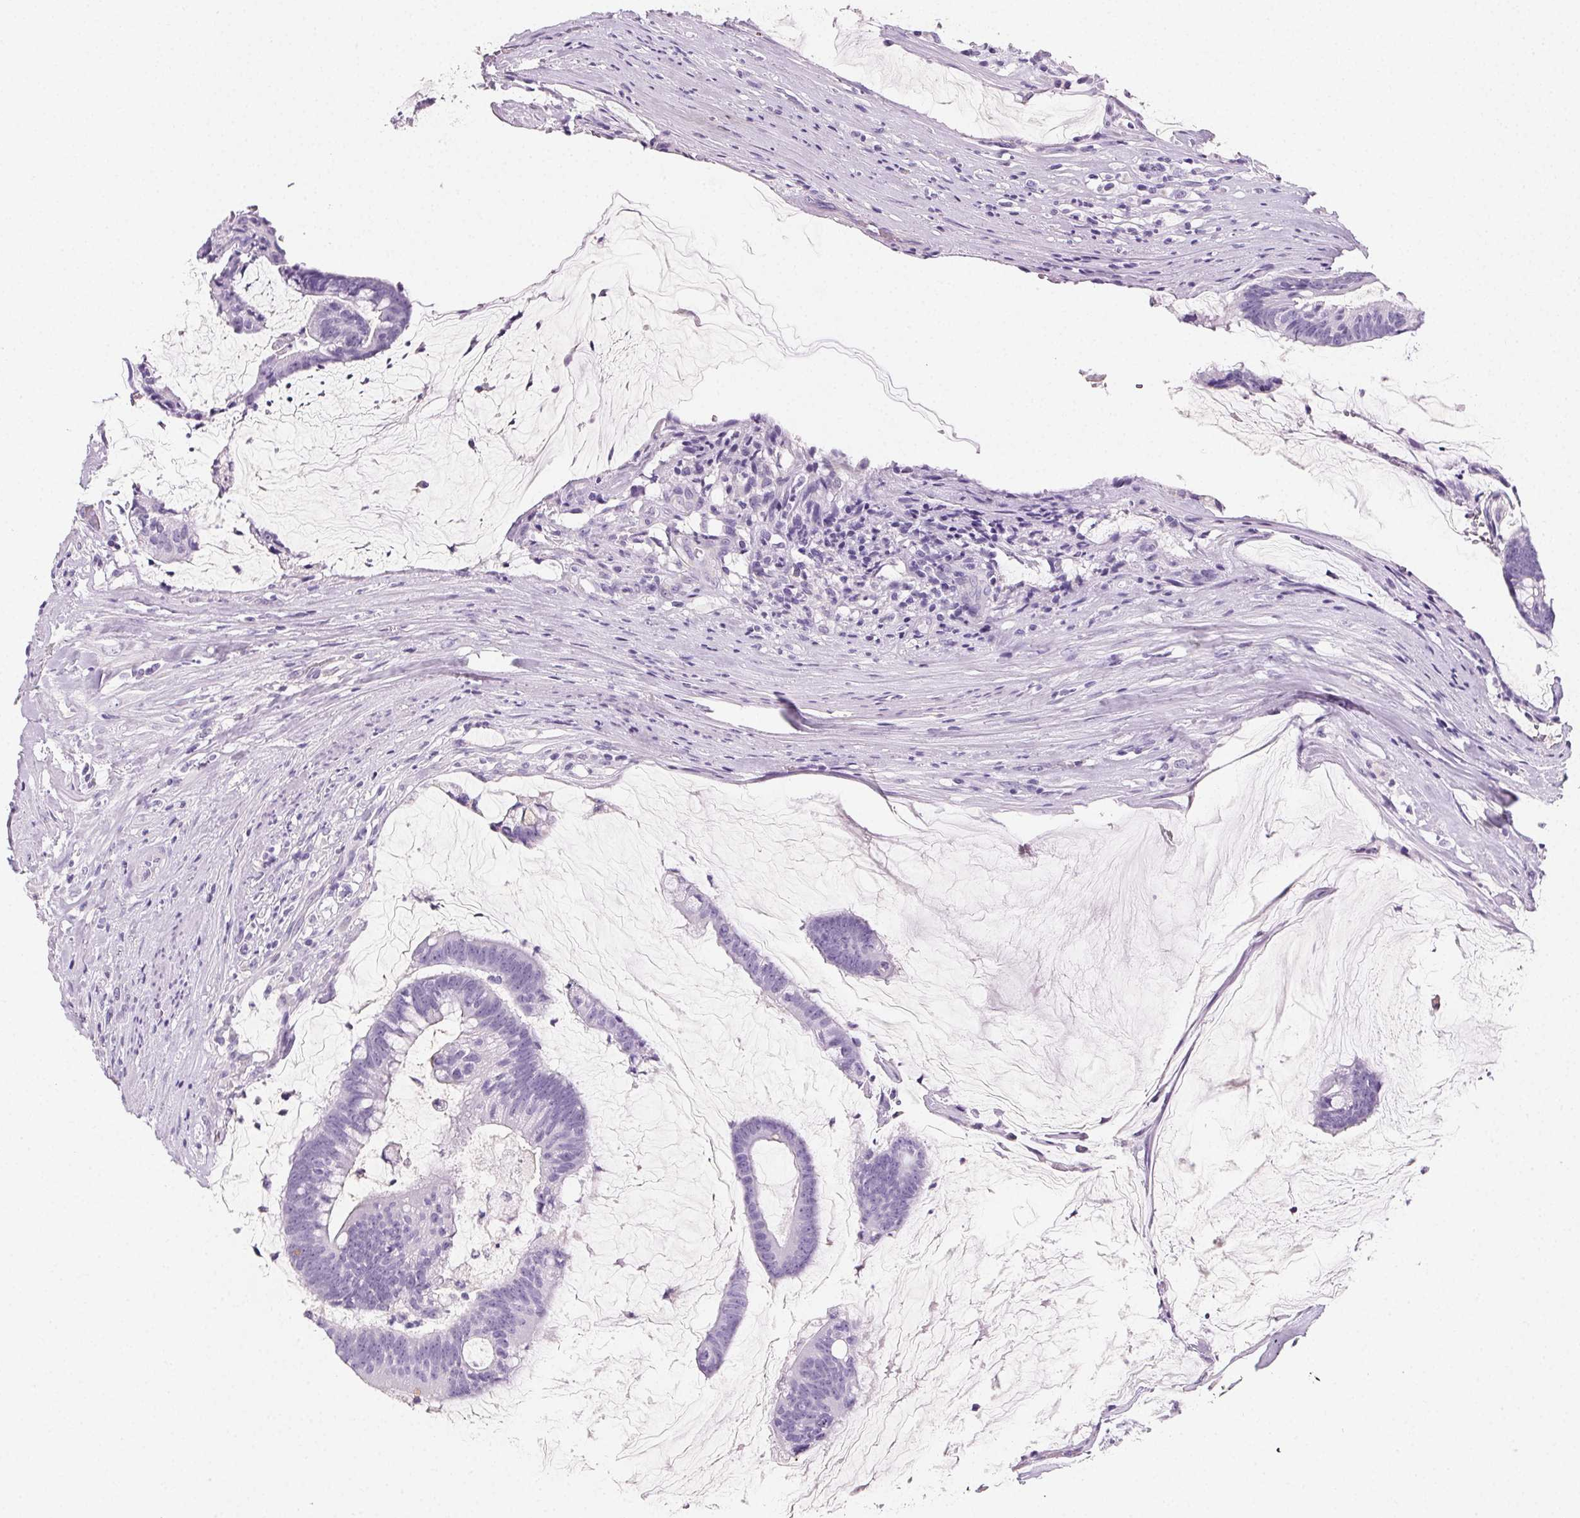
{"staining": {"intensity": "negative", "quantity": "none", "location": "none"}, "tissue": "colorectal cancer", "cell_type": "Tumor cells", "image_type": "cancer", "snomed": [{"axis": "morphology", "description": "Adenocarcinoma, NOS"}, {"axis": "topography", "description": "Colon"}], "caption": "Image shows no significant protein staining in tumor cells of colorectal cancer. The staining was performed using DAB to visualize the protein expression in brown, while the nuclei were stained in blue with hematoxylin (Magnification: 20x).", "gene": "PRSS3", "patient": {"sex": "male", "age": 62}}